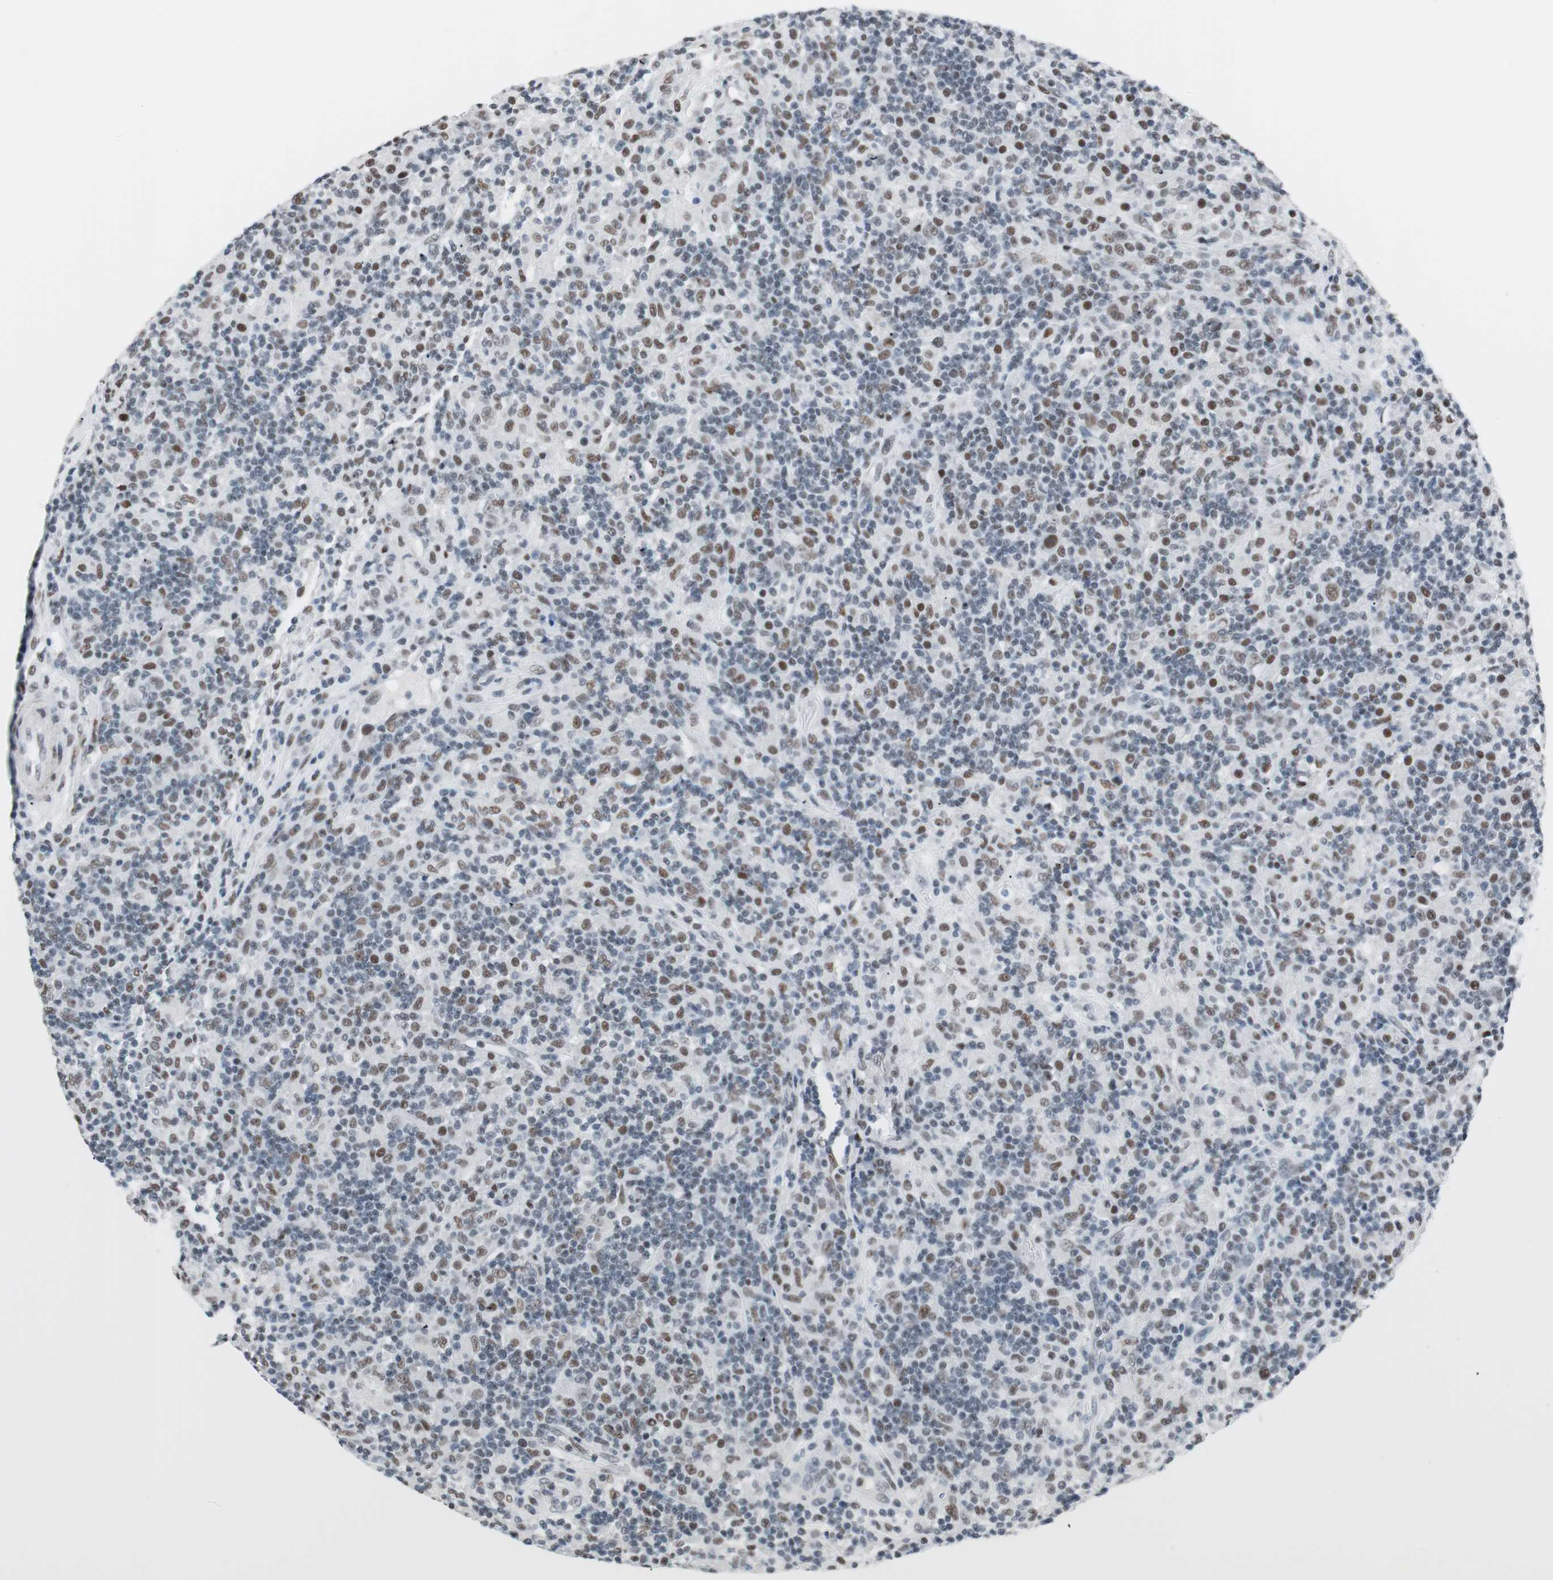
{"staining": {"intensity": "moderate", "quantity": "25%-75%", "location": "nuclear"}, "tissue": "lymphoma", "cell_type": "Tumor cells", "image_type": "cancer", "snomed": [{"axis": "morphology", "description": "Hodgkin's disease, NOS"}, {"axis": "topography", "description": "Lymph node"}], "caption": "Immunohistochemical staining of Hodgkin's disease exhibits medium levels of moderate nuclear positivity in about 25%-75% of tumor cells.", "gene": "ARID1A", "patient": {"sex": "male", "age": 70}}